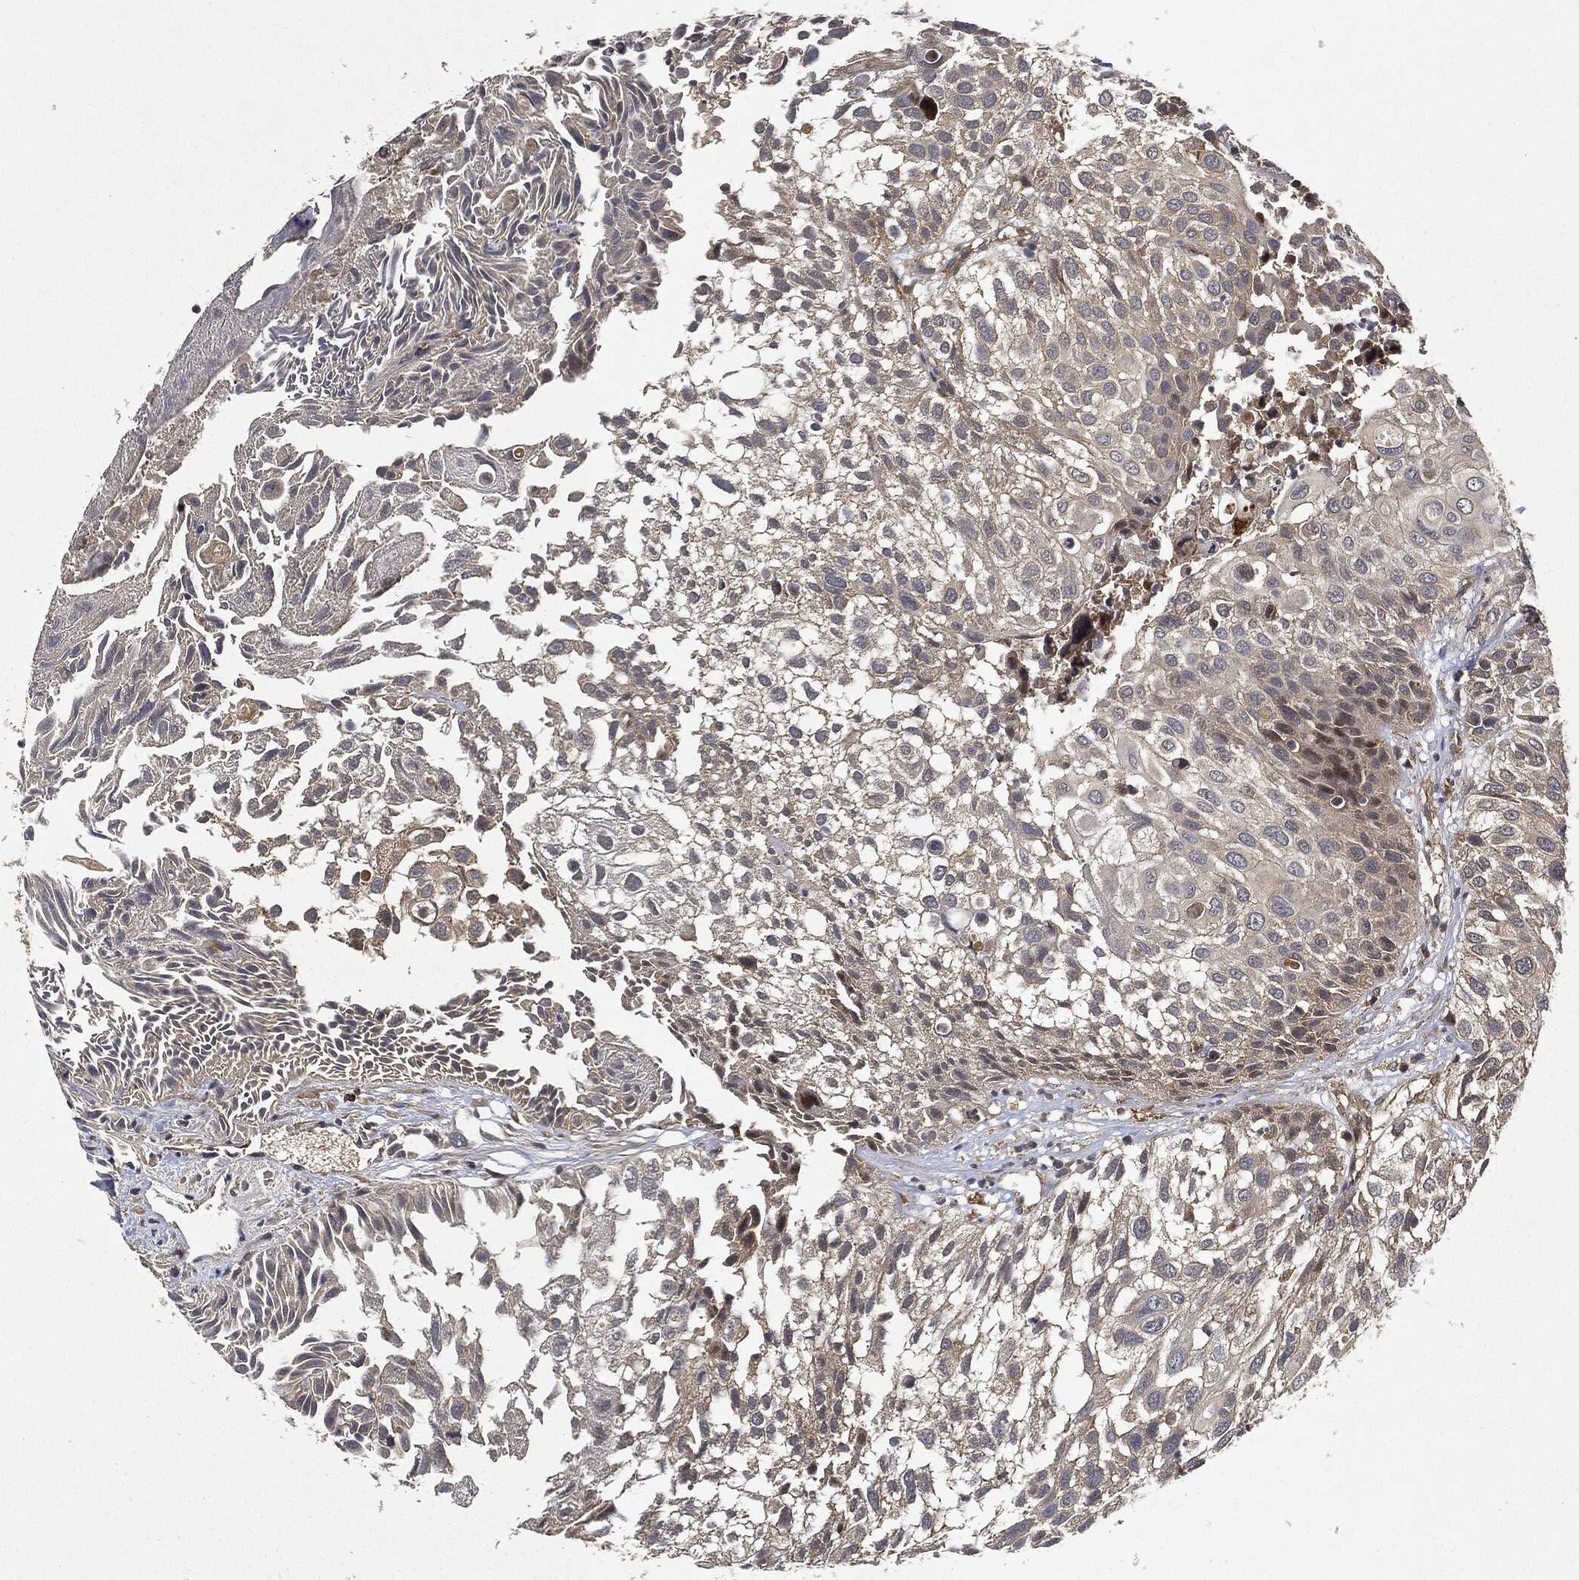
{"staining": {"intensity": "negative", "quantity": "none", "location": "none"}, "tissue": "urothelial cancer", "cell_type": "Tumor cells", "image_type": "cancer", "snomed": [{"axis": "morphology", "description": "Urothelial carcinoma, High grade"}, {"axis": "topography", "description": "Urinary bladder"}], "caption": "The immunohistochemistry (IHC) image has no significant positivity in tumor cells of urothelial cancer tissue. (DAB (3,3'-diaminobenzidine) immunohistochemistry visualized using brightfield microscopy, high magnification).", "gene": "MLST8", "patient": {"sex": "female", "age": 79}}